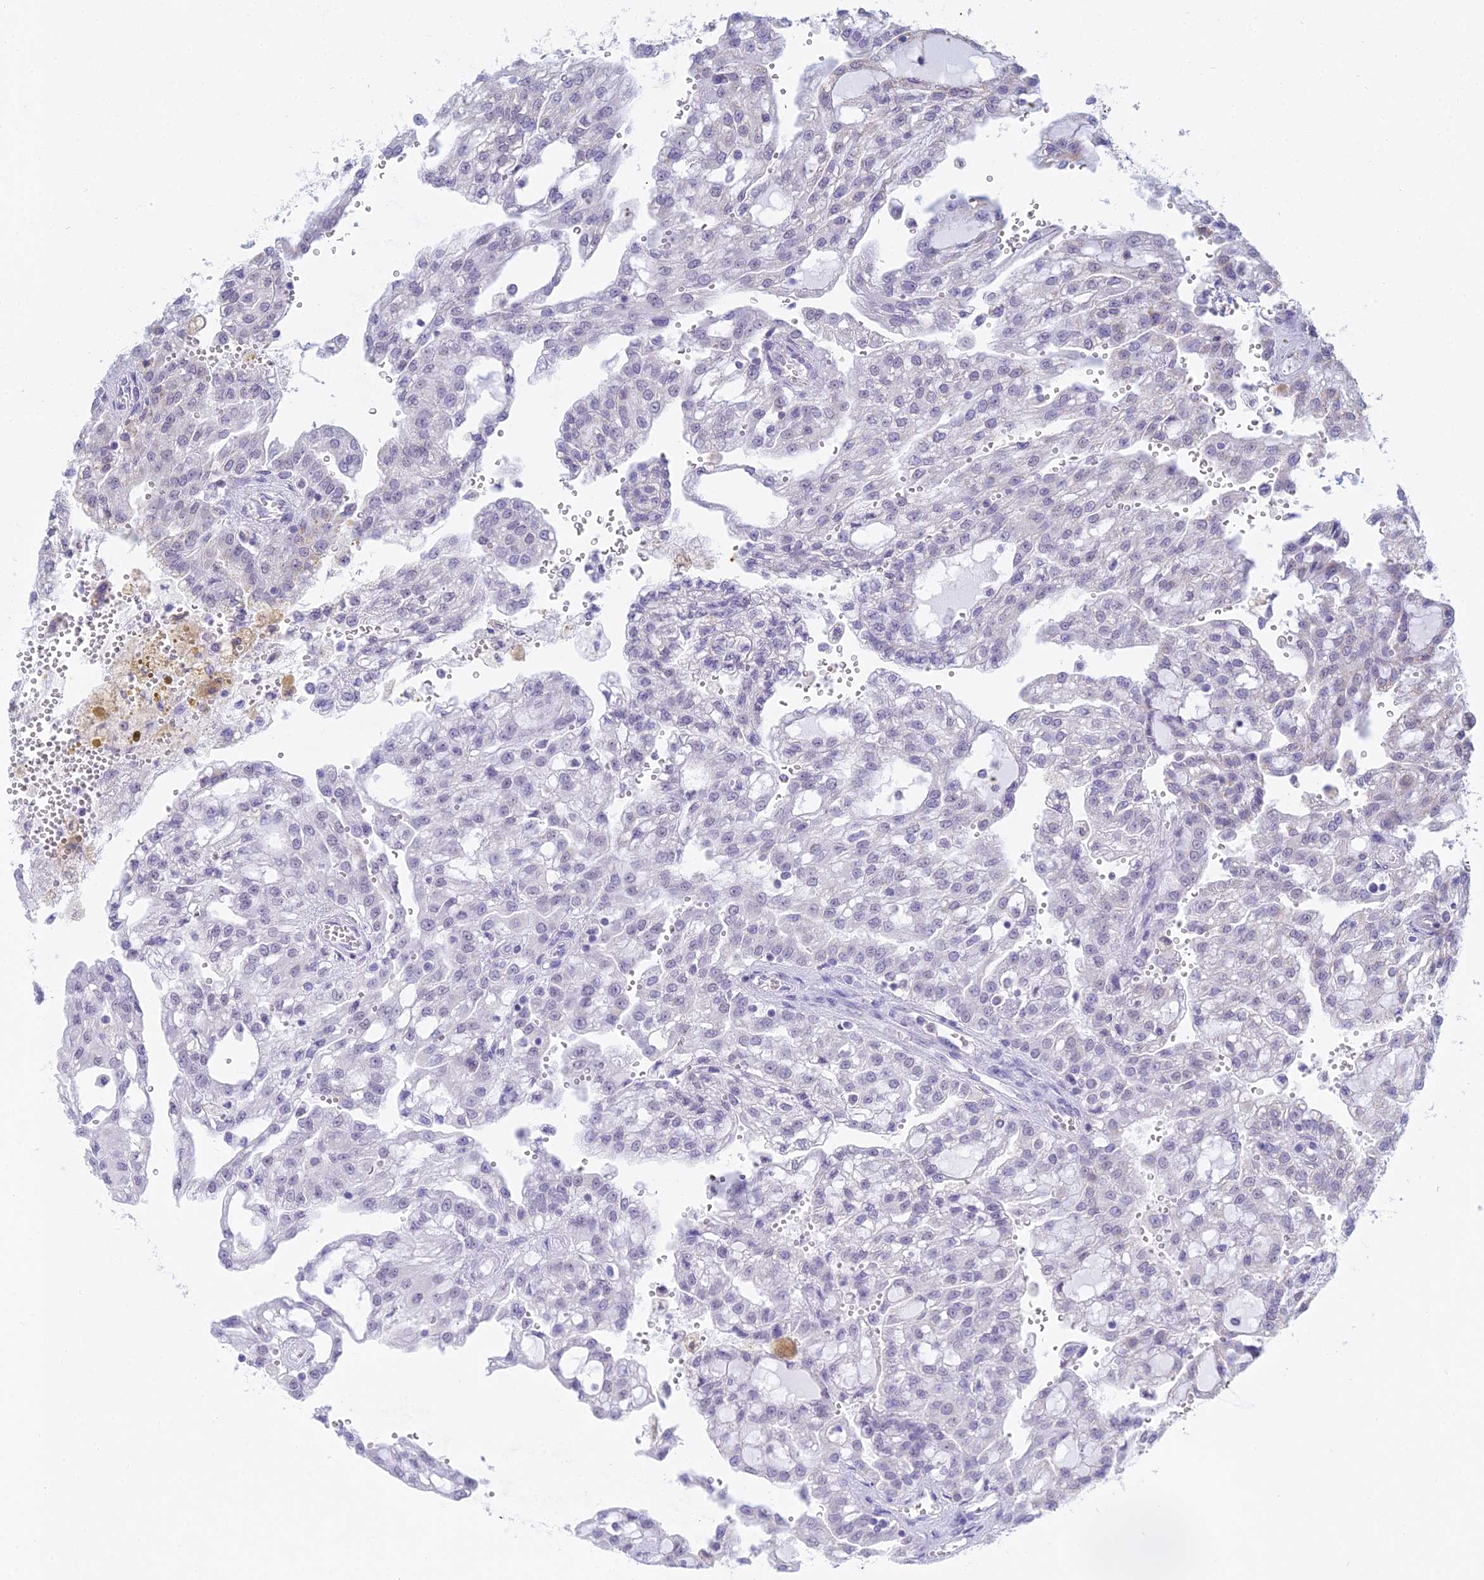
{"staining": {"intensity": "negative", "quantity": "none", "location": "none"}, "tissue": "renal cancer", "cell_type": "Tumor cells", "image_type": "cancer", "snomed": [{"axis": "morphology", "description": "Adenocarcinoma, NOS"}, {"axis": "topography", "description": "Kidney"}], "caption": "IHC photomicrograph of neoplastic tissue: adenocarcinoma (renal) stained with DAB reveals no significant protein positivity in tumor cells.", "gene": "KLF14", "patient": {"sex": "male", "age": 63}}